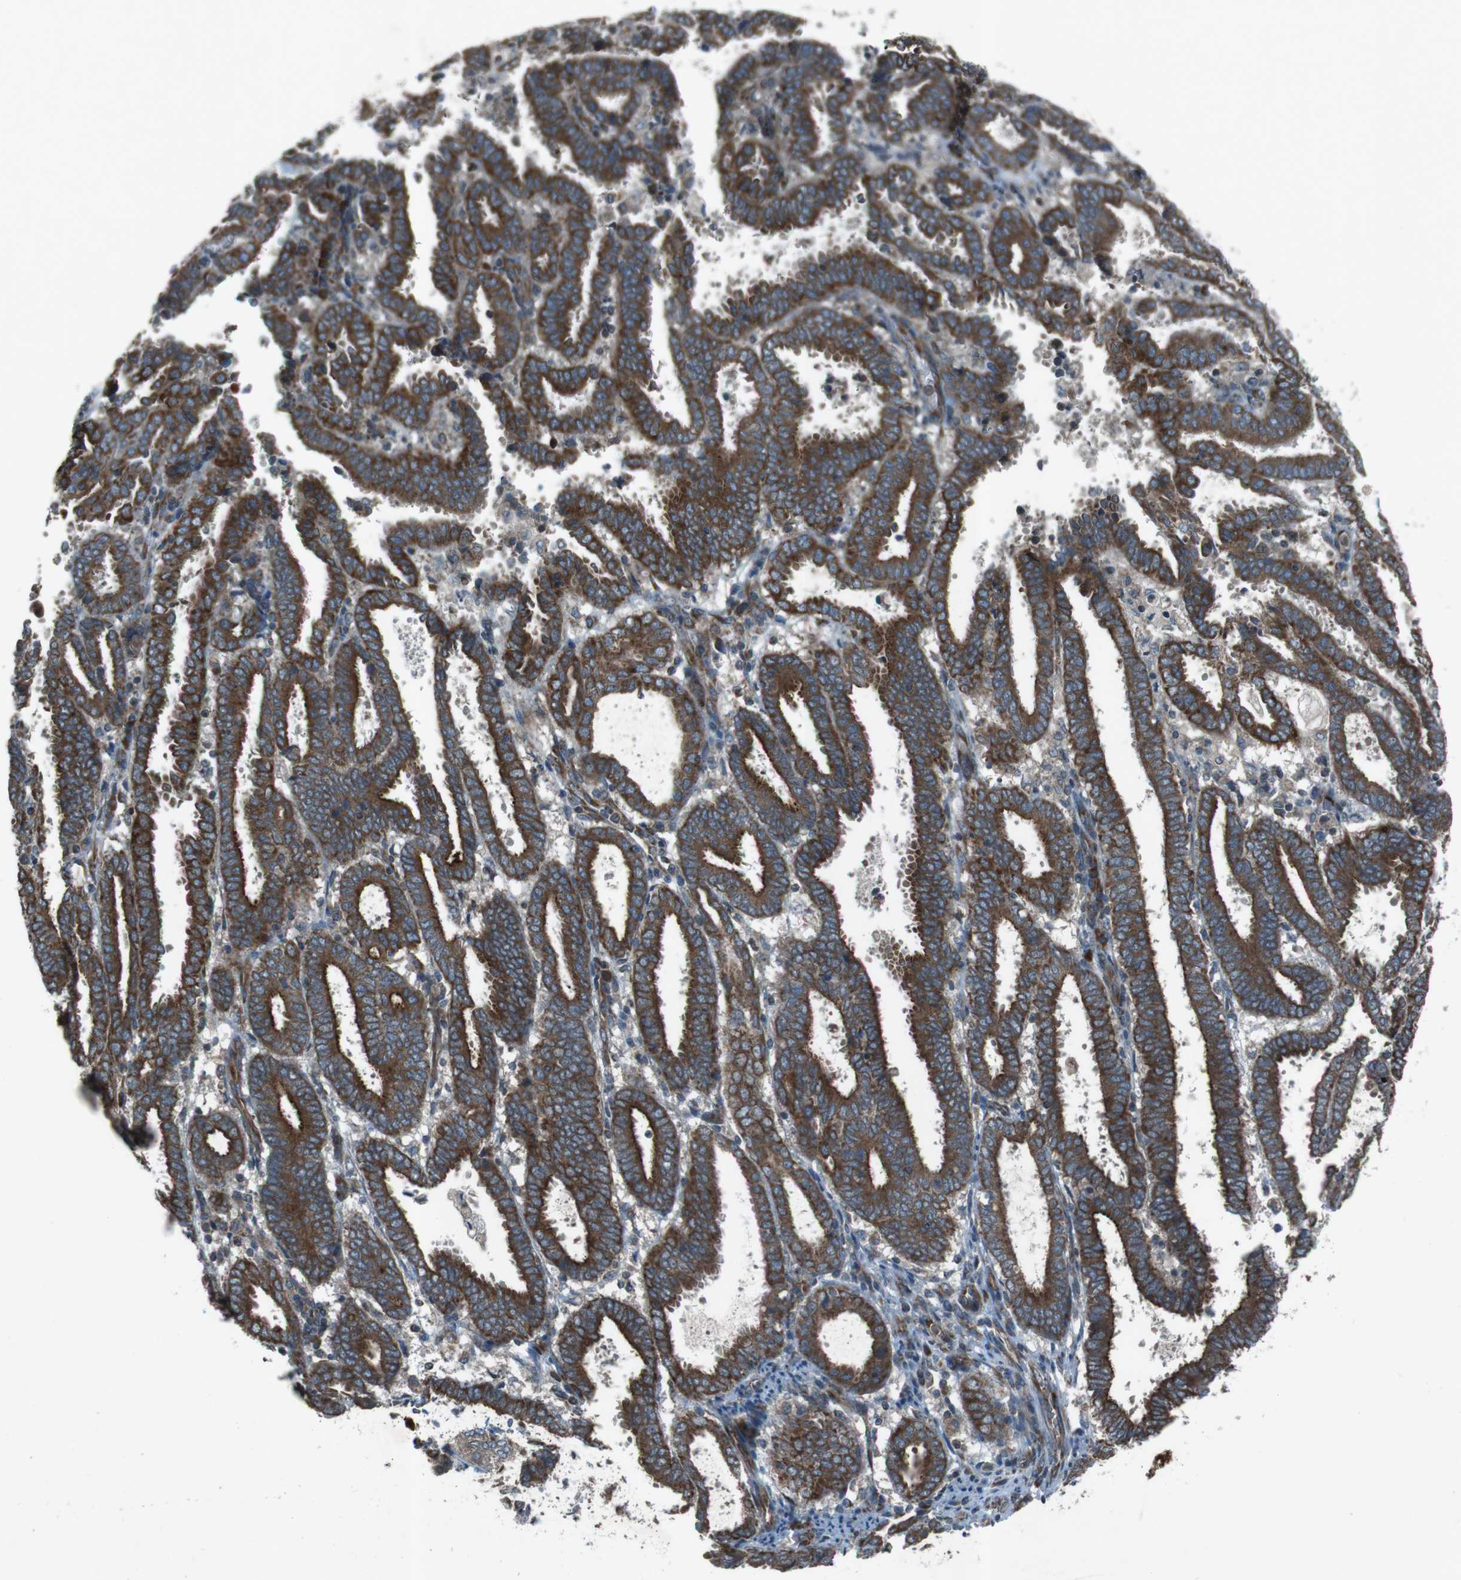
{"staining": {"intensity": "strong", "quantity": ">75%", "location": "cytoplasmic/membranous"}, "tissue": "endometrial cancer", "cell_type": "Tumor cells", "image_type": "cancer", "snomed": [{"axis": "morphology", "description": "Adenocarcinoma, NOS"}, {"axis": "topography", "description": "Uterus"}], "caption": "IHC (DAB) staining of human adenocarcinoma (endometrial) reveals strong cytoplasmic/membranous protein positivity in approximately >75% of tumor cells. The staining was performed using DAB to visualize the protein expression in brown, while the nuclei were stained in blue with hematoxylin (Magnification: 20x).", "gene": "SLC41A1", "patient": {"sex": "female", "age": 83}}